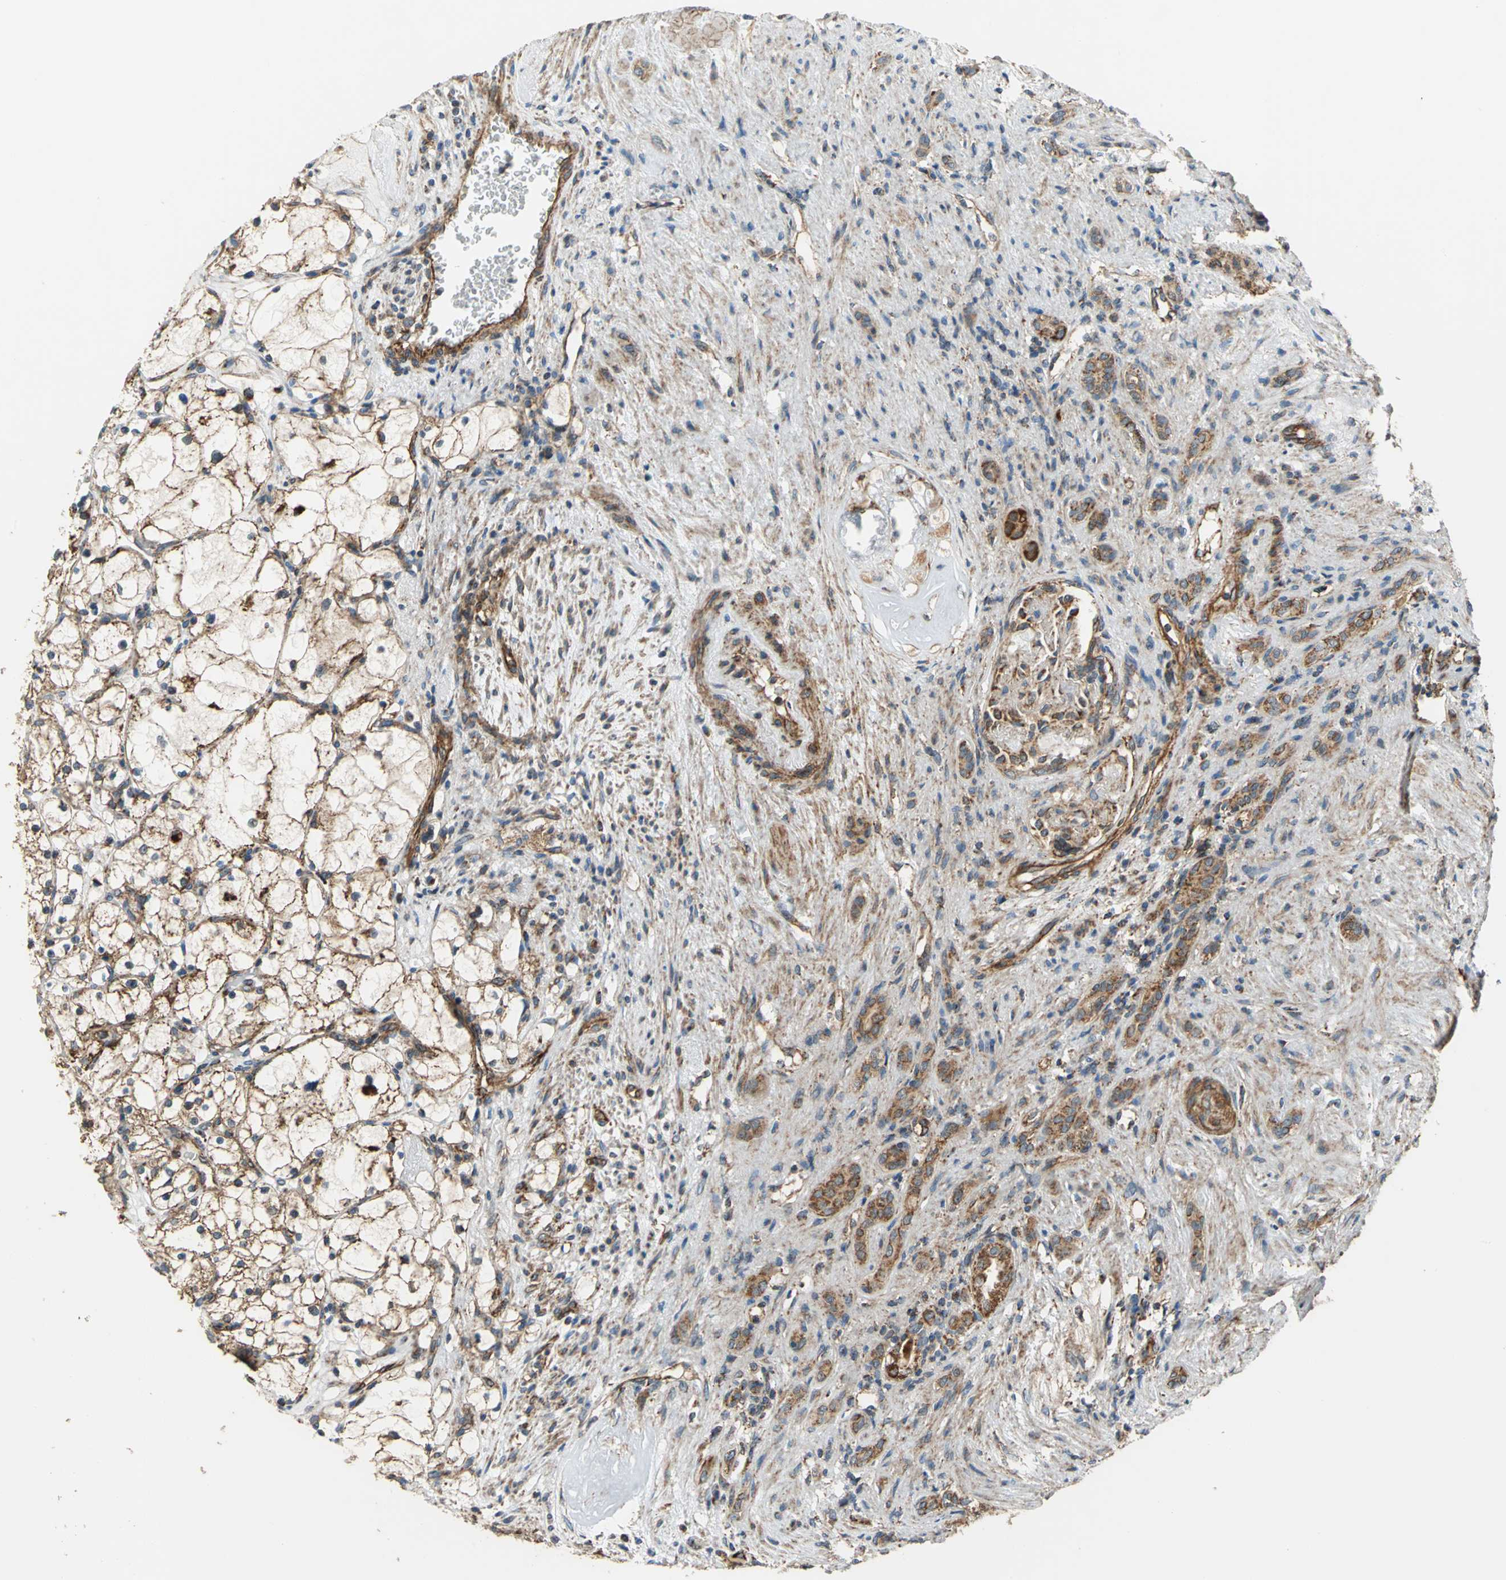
{"staining": {"intensity": "moderate", "quantity": ">75%", "location": "cytoplasmic/membranous"}, "tissue": "renal cancer", "cell_type": "Tumor cells", "image_type": "cancer", "snomed": [{"axis": "morphology", "description": "Adenocarcinoma, NOS"}, {"axis": "topography", "description": "Kidney"}], "caption": "Approximately >75% of tumor cells in renal cancer (adenocarcinoma) exhibit moderate cytoplasmic/membranous protein expression as visualized by brown immunohistochemical staining.", "gene": "MRPS22", "patient": {"sex": "female", "age": 83}}